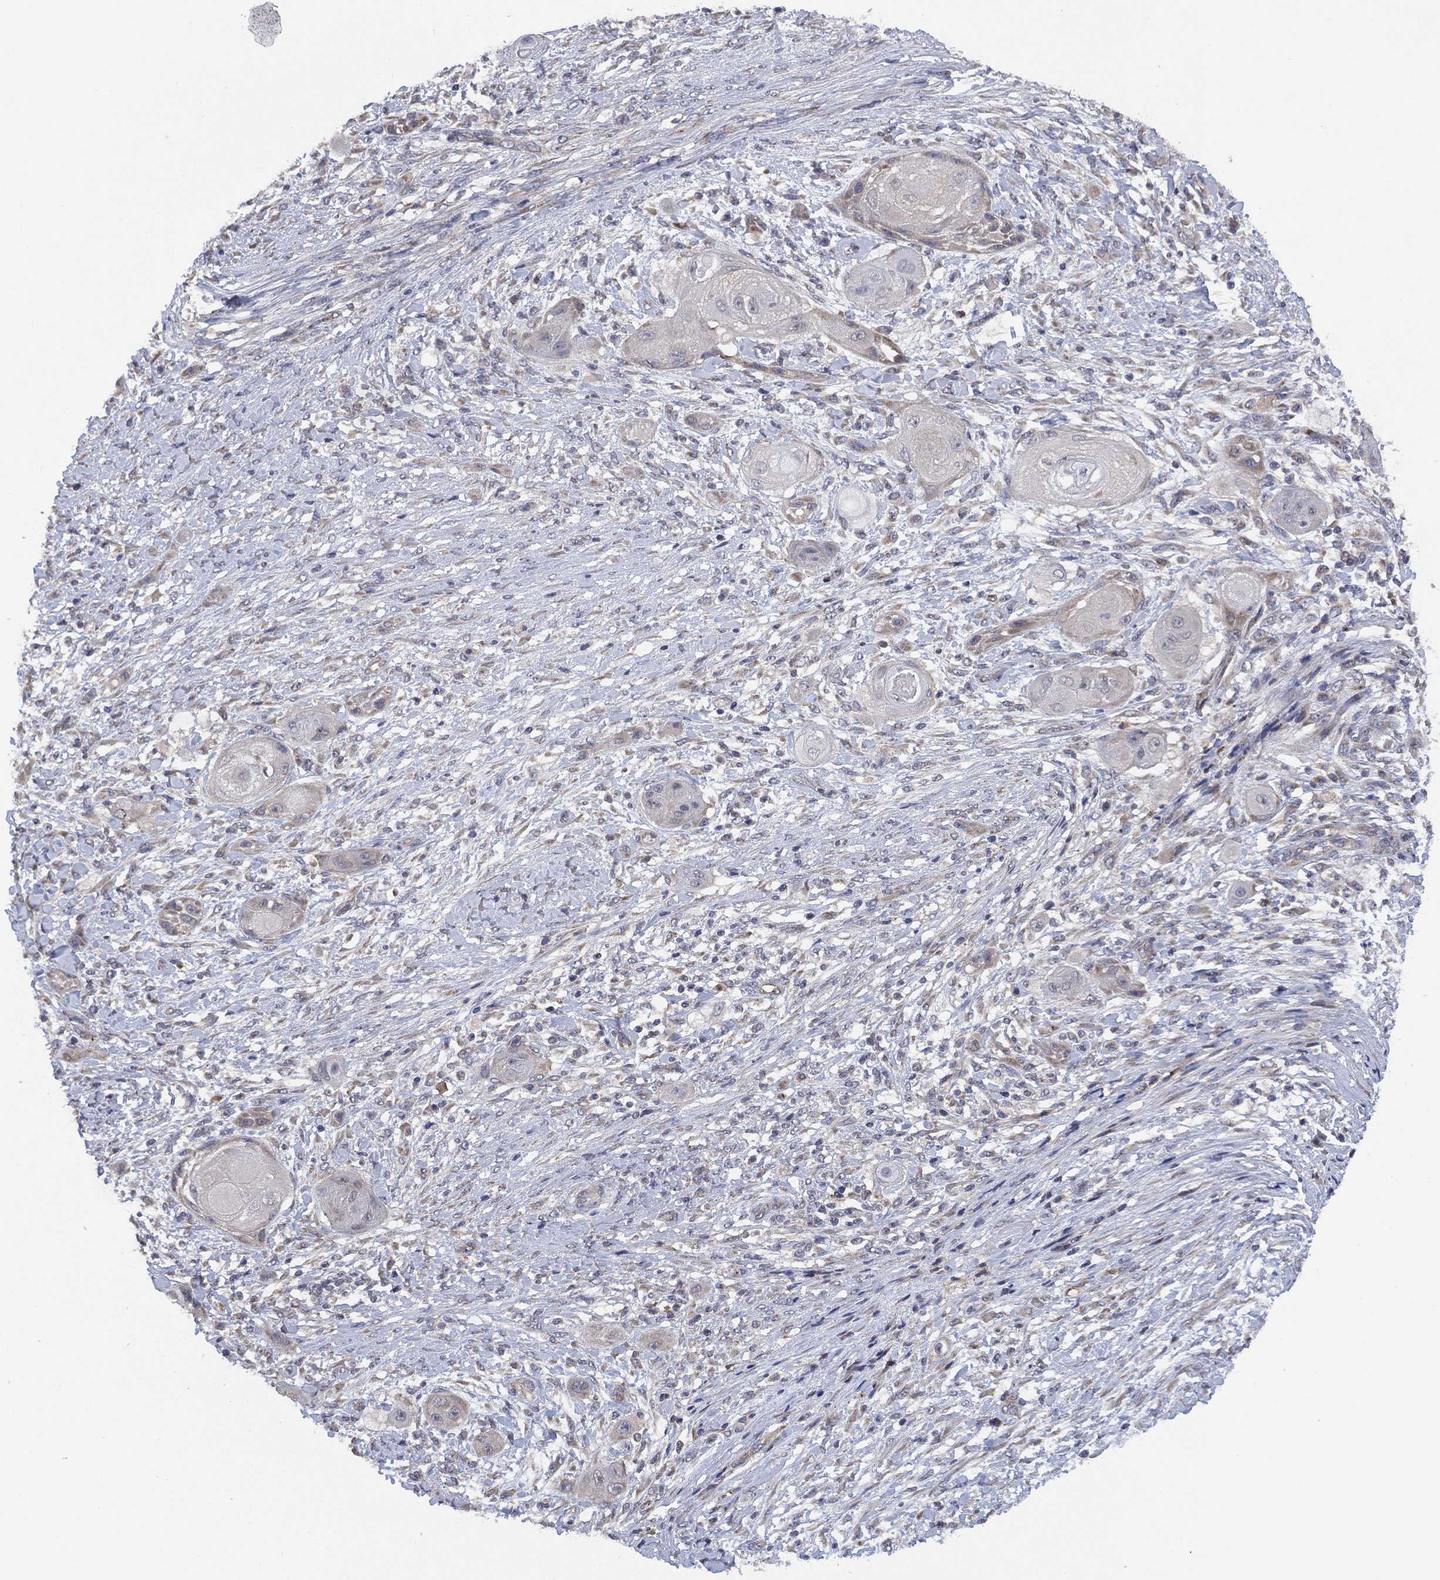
{"staining": {"intensity": "negative", "quantity": "none", "location": "none"}, "tissue": "skin cancer", "cell_type": "Tumor cells", "image_type": "cancer", "snomed": [{"axis": "morphology", "description": "Squamous cell carcinoma, NOS"}, {"axis": "topography", "description": "Skin"}], "caption": "Human skin cancer stained for a protein using immunohistochemistry exhibits no staining in tumor cells.", "gene": "SELENOO", "patient": {"sex": "male", "age": 62}}